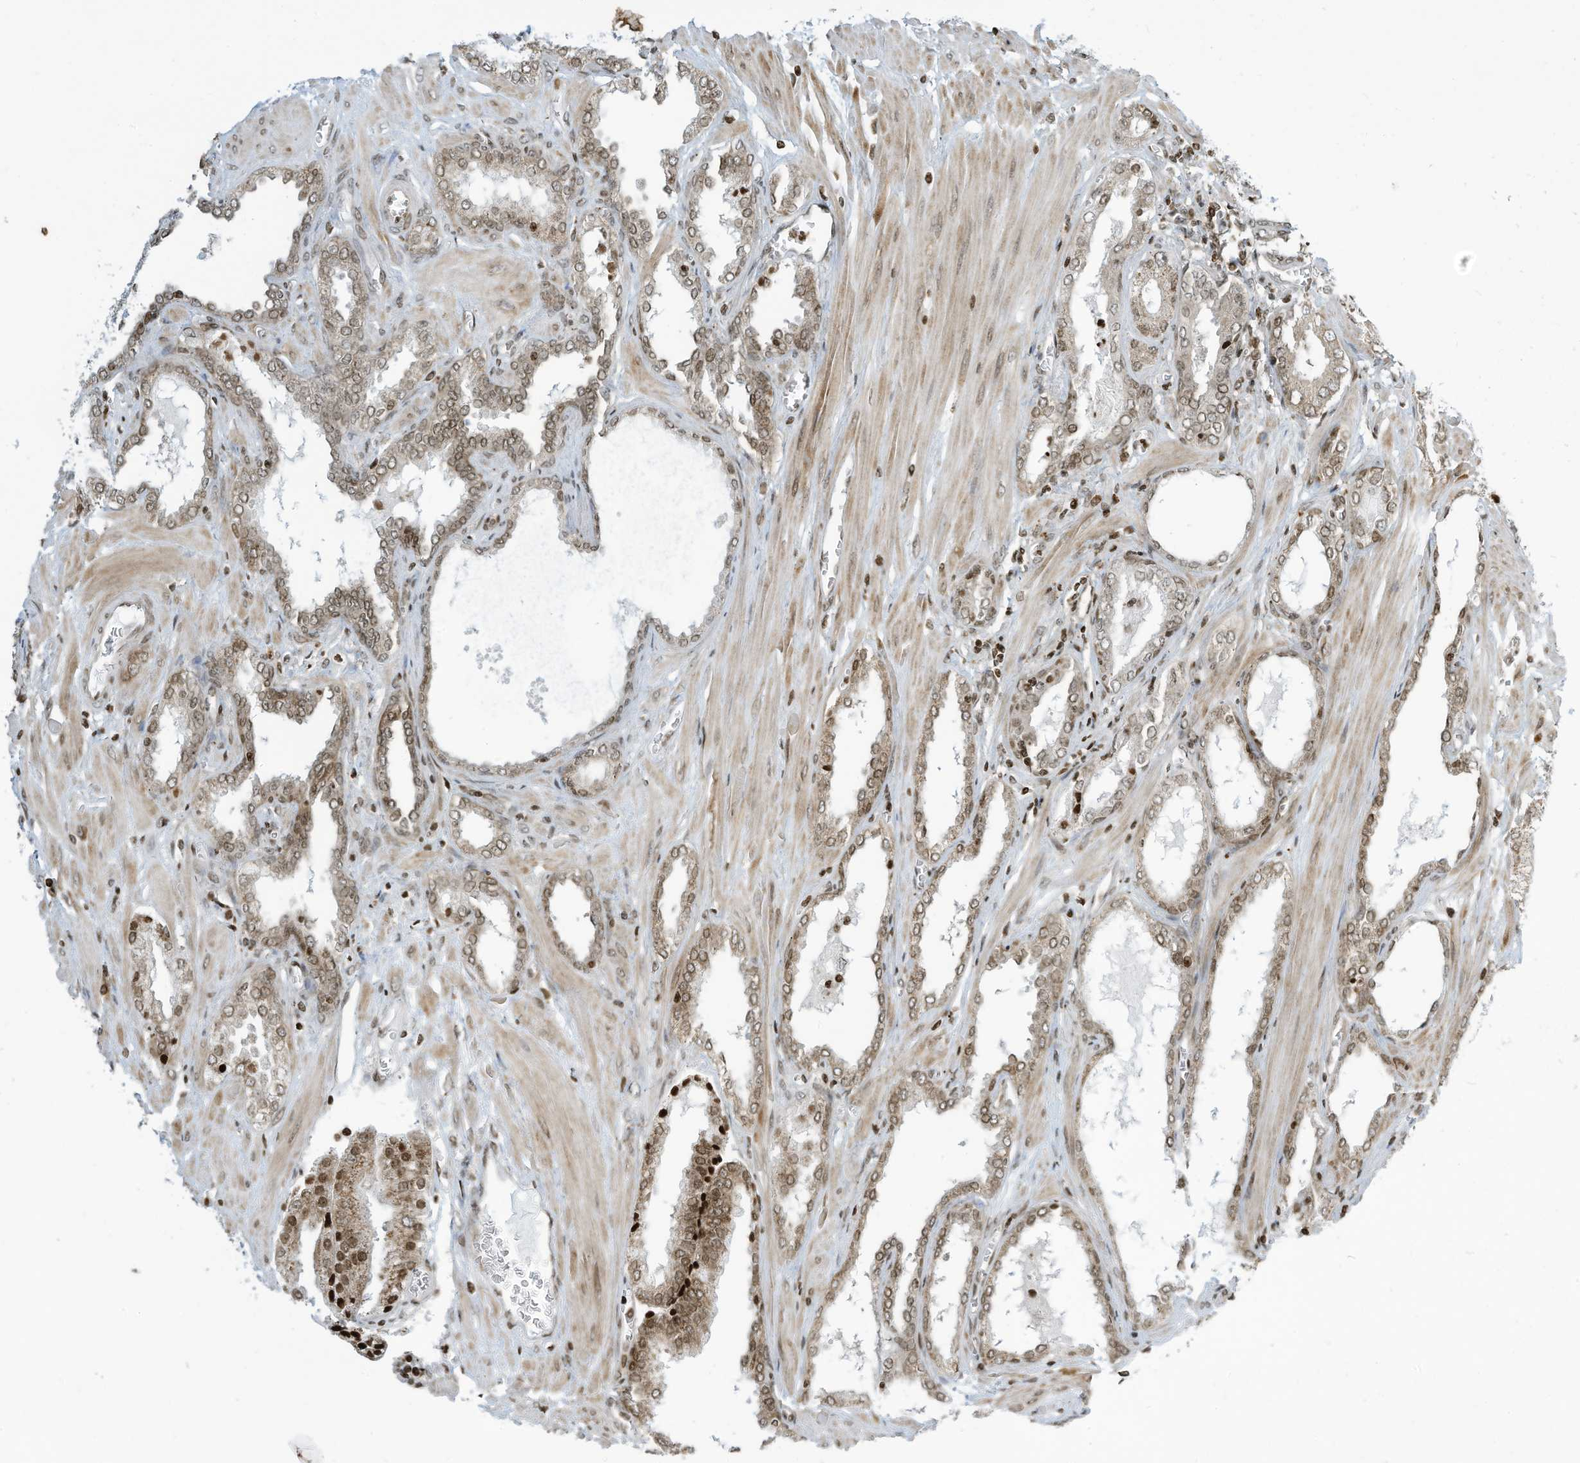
{"staining": {"intensity": "moderate", "quantity": "25%-75%", "location": "cytoplasmic/membranous,nuclear"}, "tissue": "prostate cancer", "cell_type": "Tumor cells", "image_type": "cancer", "snomed": [{"axis": "morphology", "description": "Adenocarcinoma, Low grade"}, {"axis": "topography", "description": "Prostate"}], "caption": "Immunohistochemistry (IHC) staining of adenocarcinoma (low-grade) (prostate), which exhibits medium levels of moderate cytoplasmic/membranous and nuclear expression in approximately 25%-75% of tumor cells indicating moderate cytoplasmic/membranous and nuclear protein staining. The staining was performed using DAB (3,3'-diaminobenzidine) (brown) for protein detection and nuclei were counterstained in hematoxylin (blue).", "gene": "ADI1", "patient": {"sex": "male", "age": 67}}